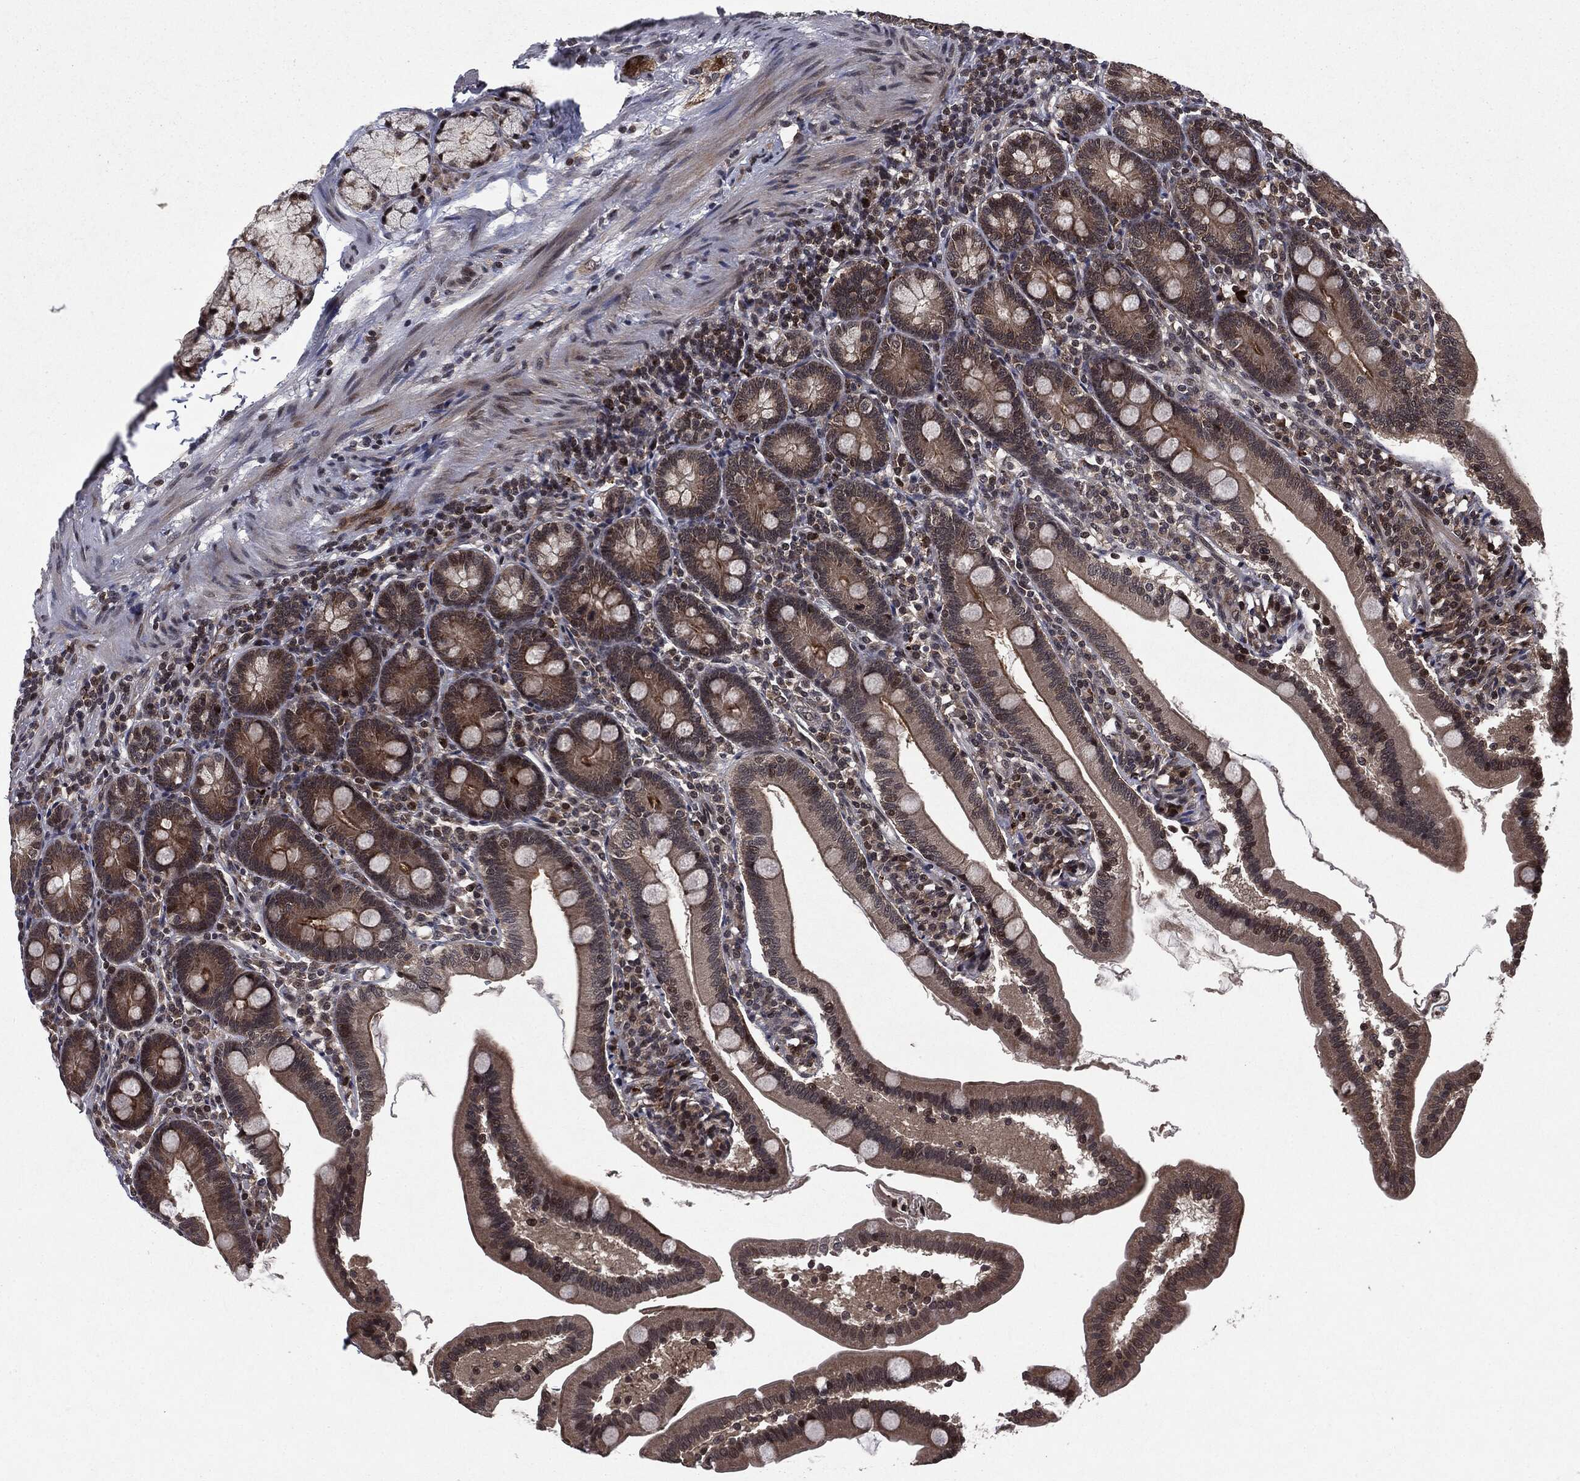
{"staining": {"intensity": "strong", "quantity": "25%-75%", "location": "cytoplasmic/membranous"}, "tissue": "duodenum", "cell_type": "Glandular cells", "image_type": "normal", "snomed": [{"axis": "morphology", "description": "Normal tissue, NOS"}, {"axis": "topography", "description": "Duodenum"}], "caption": "High-magnification brightfield microscopy of benign duodenum stained with DAB (3,3'-diaminobenzidine) (brown) and counterstained with hematoxylin (blue). glandular cells exhibit strong cytoplasmic/membranous expression is identified in about25%-75% of cells. (Stains: DAB (3,3'-diaminobenzidine) in brown, nuclei in blue, Microscopy: brightfield microscopy at high magnification).", "gene": "STAU2", "patient": {"sex": "female", "age": 67}}